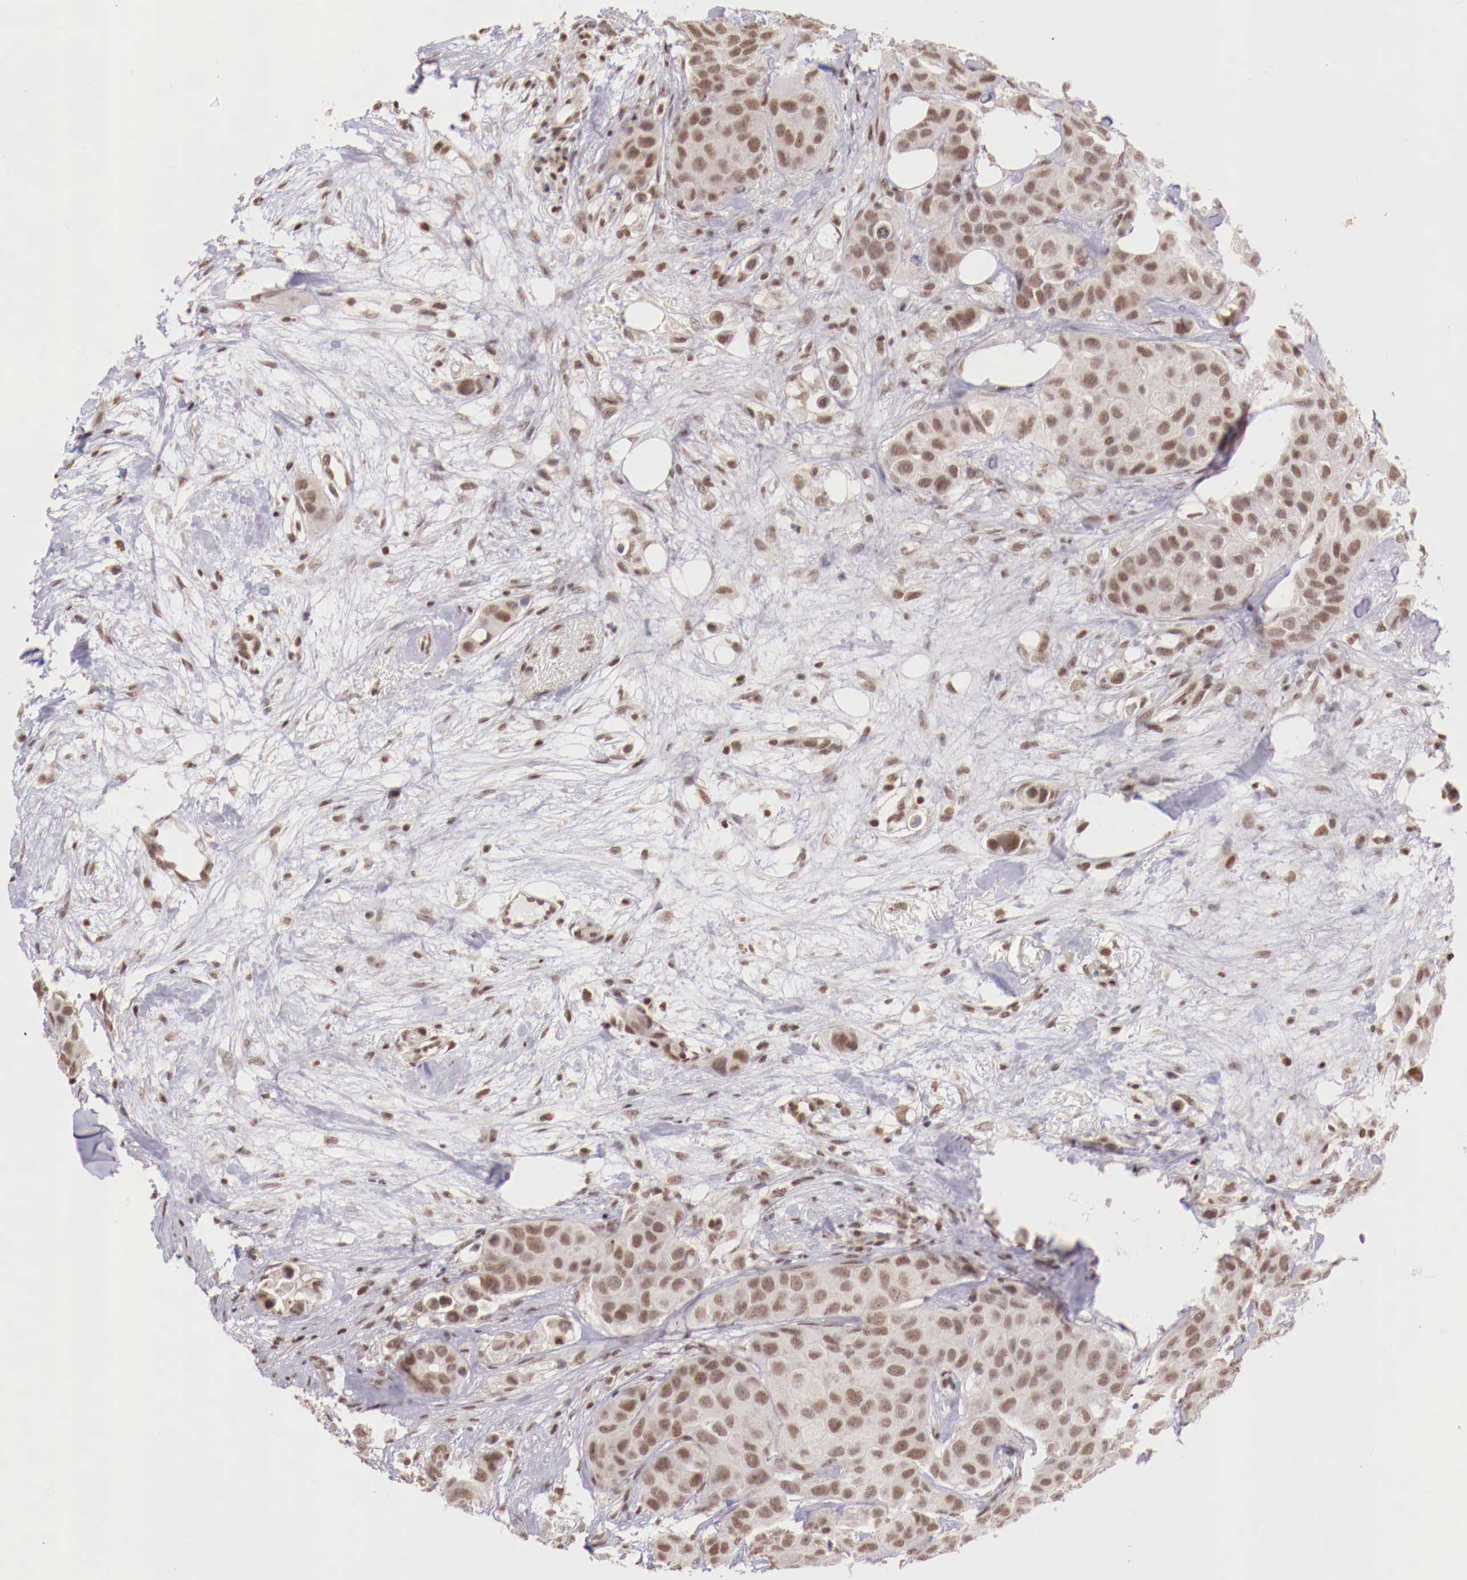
{"staining": {"intensity": "weak", "quantity": "25%-75%", "location": "nuclear"}, "tissue": "breast cancer", "cell_type": "Tumor cells", "image_type": "cancer", "snomed": [{"axis": "morphology", "description": "Duct carcinoma"}, {"axis": "topography", "description": "Breast"}], "caption": "Immunohistochemistry image of neoplastic tissue: human breast infiltrating ductal carcinoma stained using immunohistochemistry exhibits low levels of weak protein expression localized specifically in the nuclear of tumor cells, appearing as a nuclear brown color.", "gene": "SP1", "patient": {"sex": "female", "age": 68}}